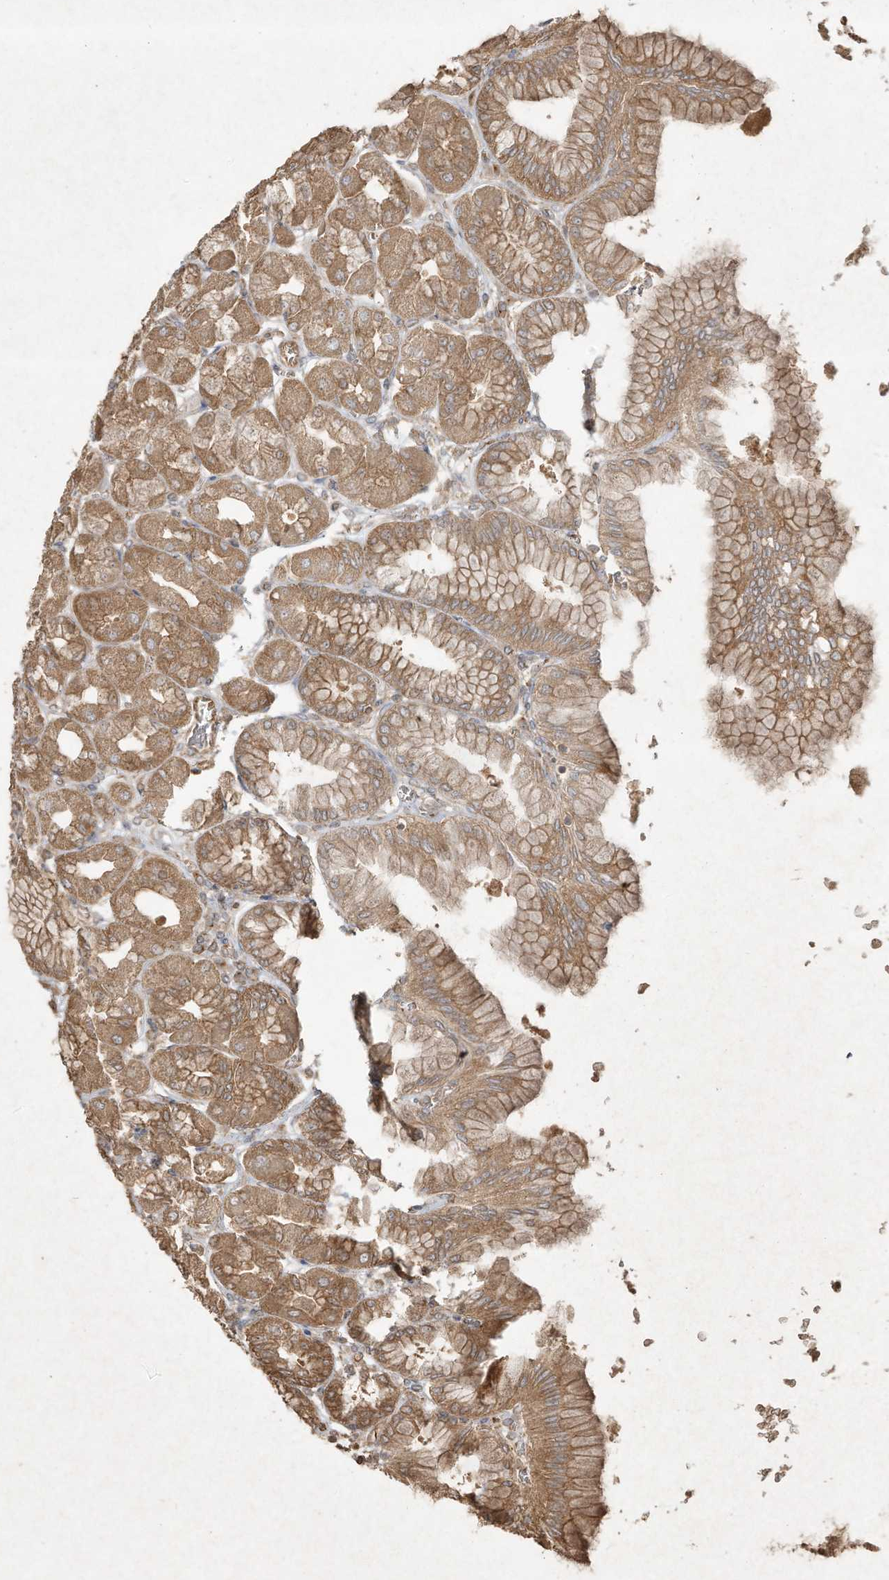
{"staining": {"intensity": "moderate", "quantity": ">75%", "location": "cytoplasmic/membranous"}, "tissue": "stomach", "cell_type": "Glandular cells", "image_type": "normal", "snomed": [{"axis": "morphology", "description": "Normal tissue, NOS"}, {"axis": "topography", "description": "Stomach, upper"}], "caption": "Human stomach stained with a brown dye exhibits moderate cytoplasmic/membranous positive expression in about >75% of glandular cells.", "gene": "DYNC1I2", "patient": {"sex": "female", "age": 56}}